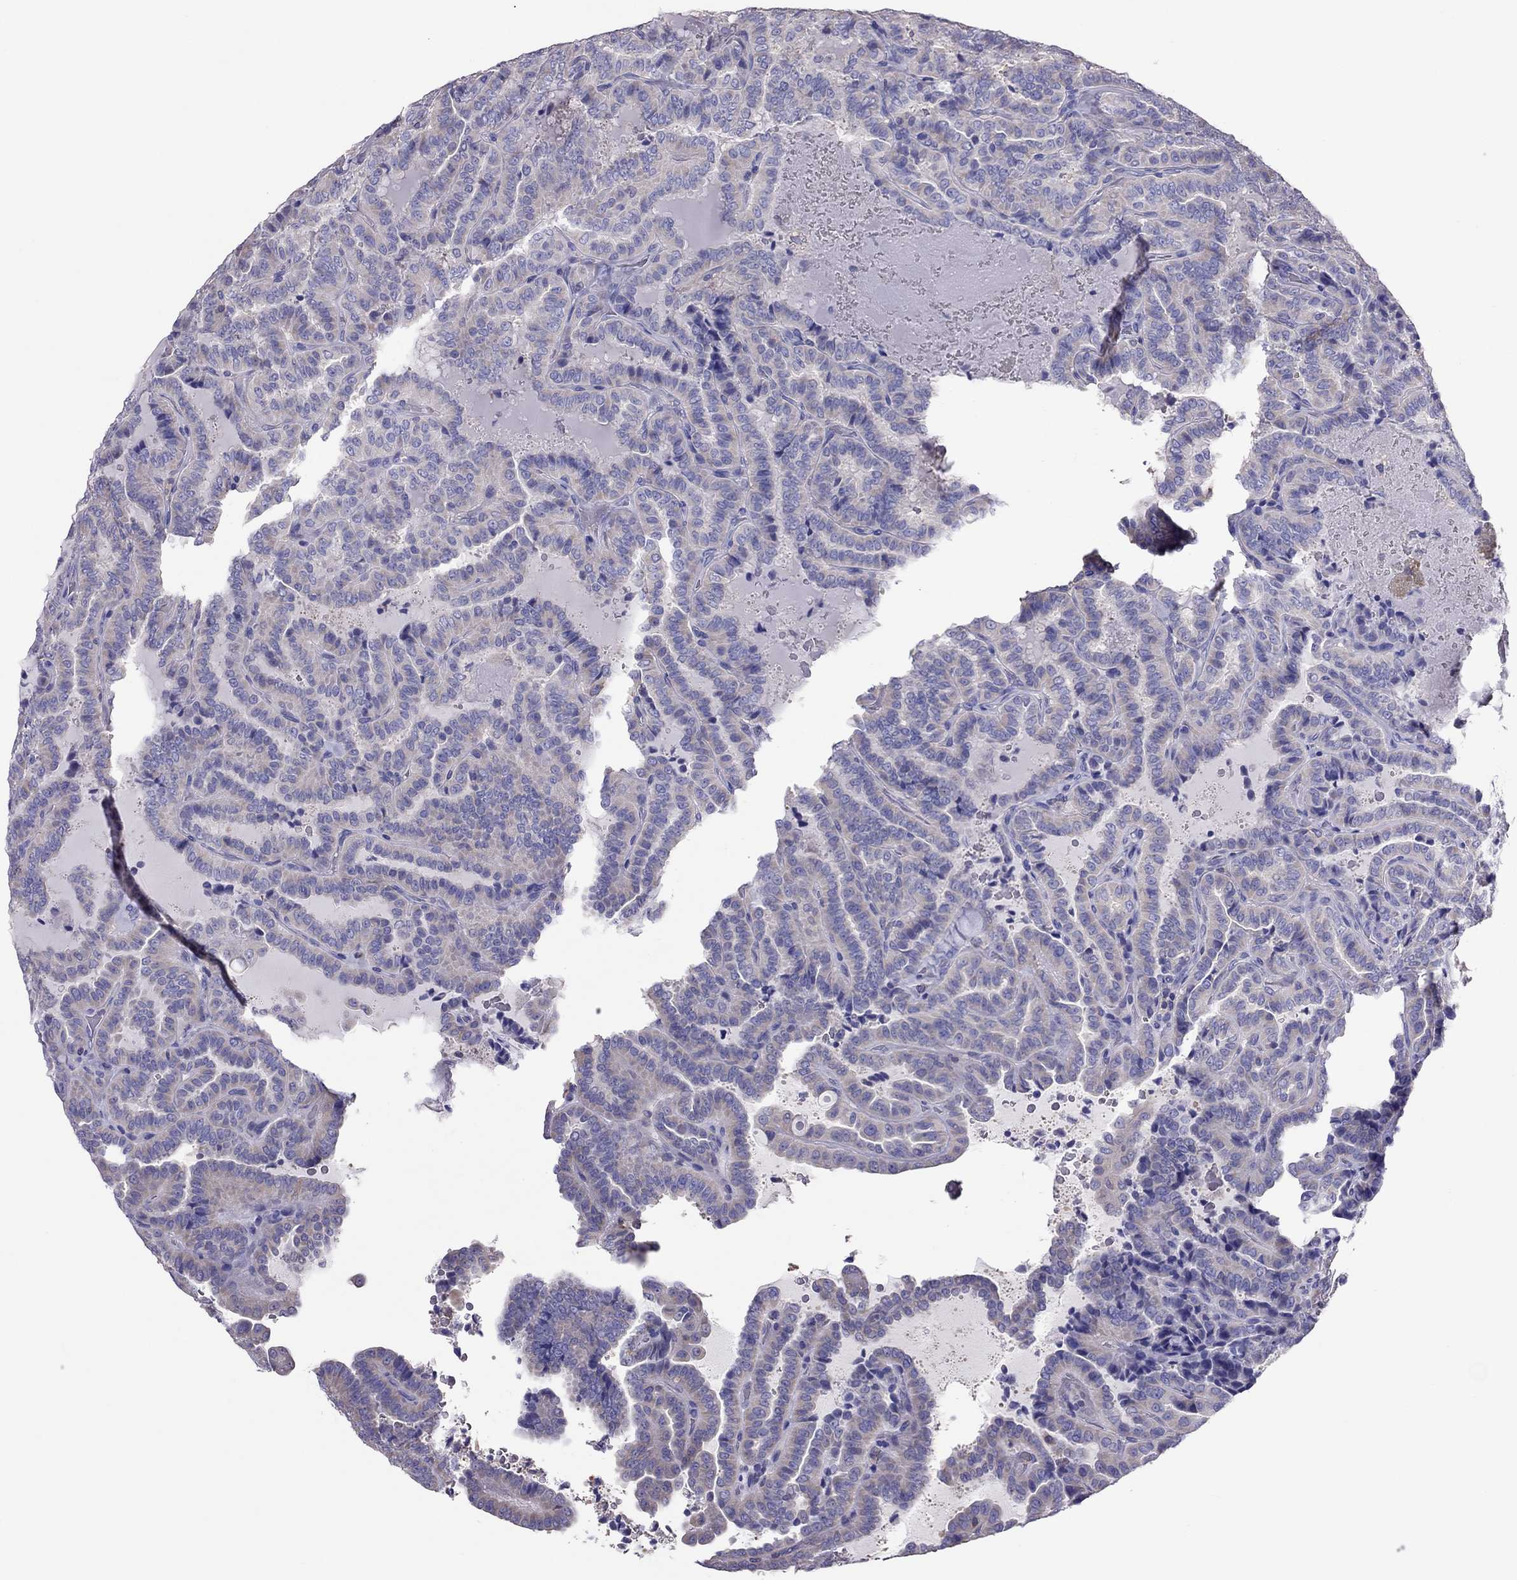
{"staining": {"intensity": "weak", "quantity": "<25%", "location": "cytoplasmic/membranous"}, "tissue": "thyroid cancer", "cell_type": "Tumor cells", "image_type": "cancer", "snomed": [{"axis": "morphology", "description": "Papillary adenocarcinoma, NOS"}, {"axis": "topography", "description": "Thyroid gland"}], "caption": "There is no significant expression in tumor cells of thyroid papillary adenocarcinoma.", "gene": "TEX22", "patient": {"sex": "female", "age": 39}}